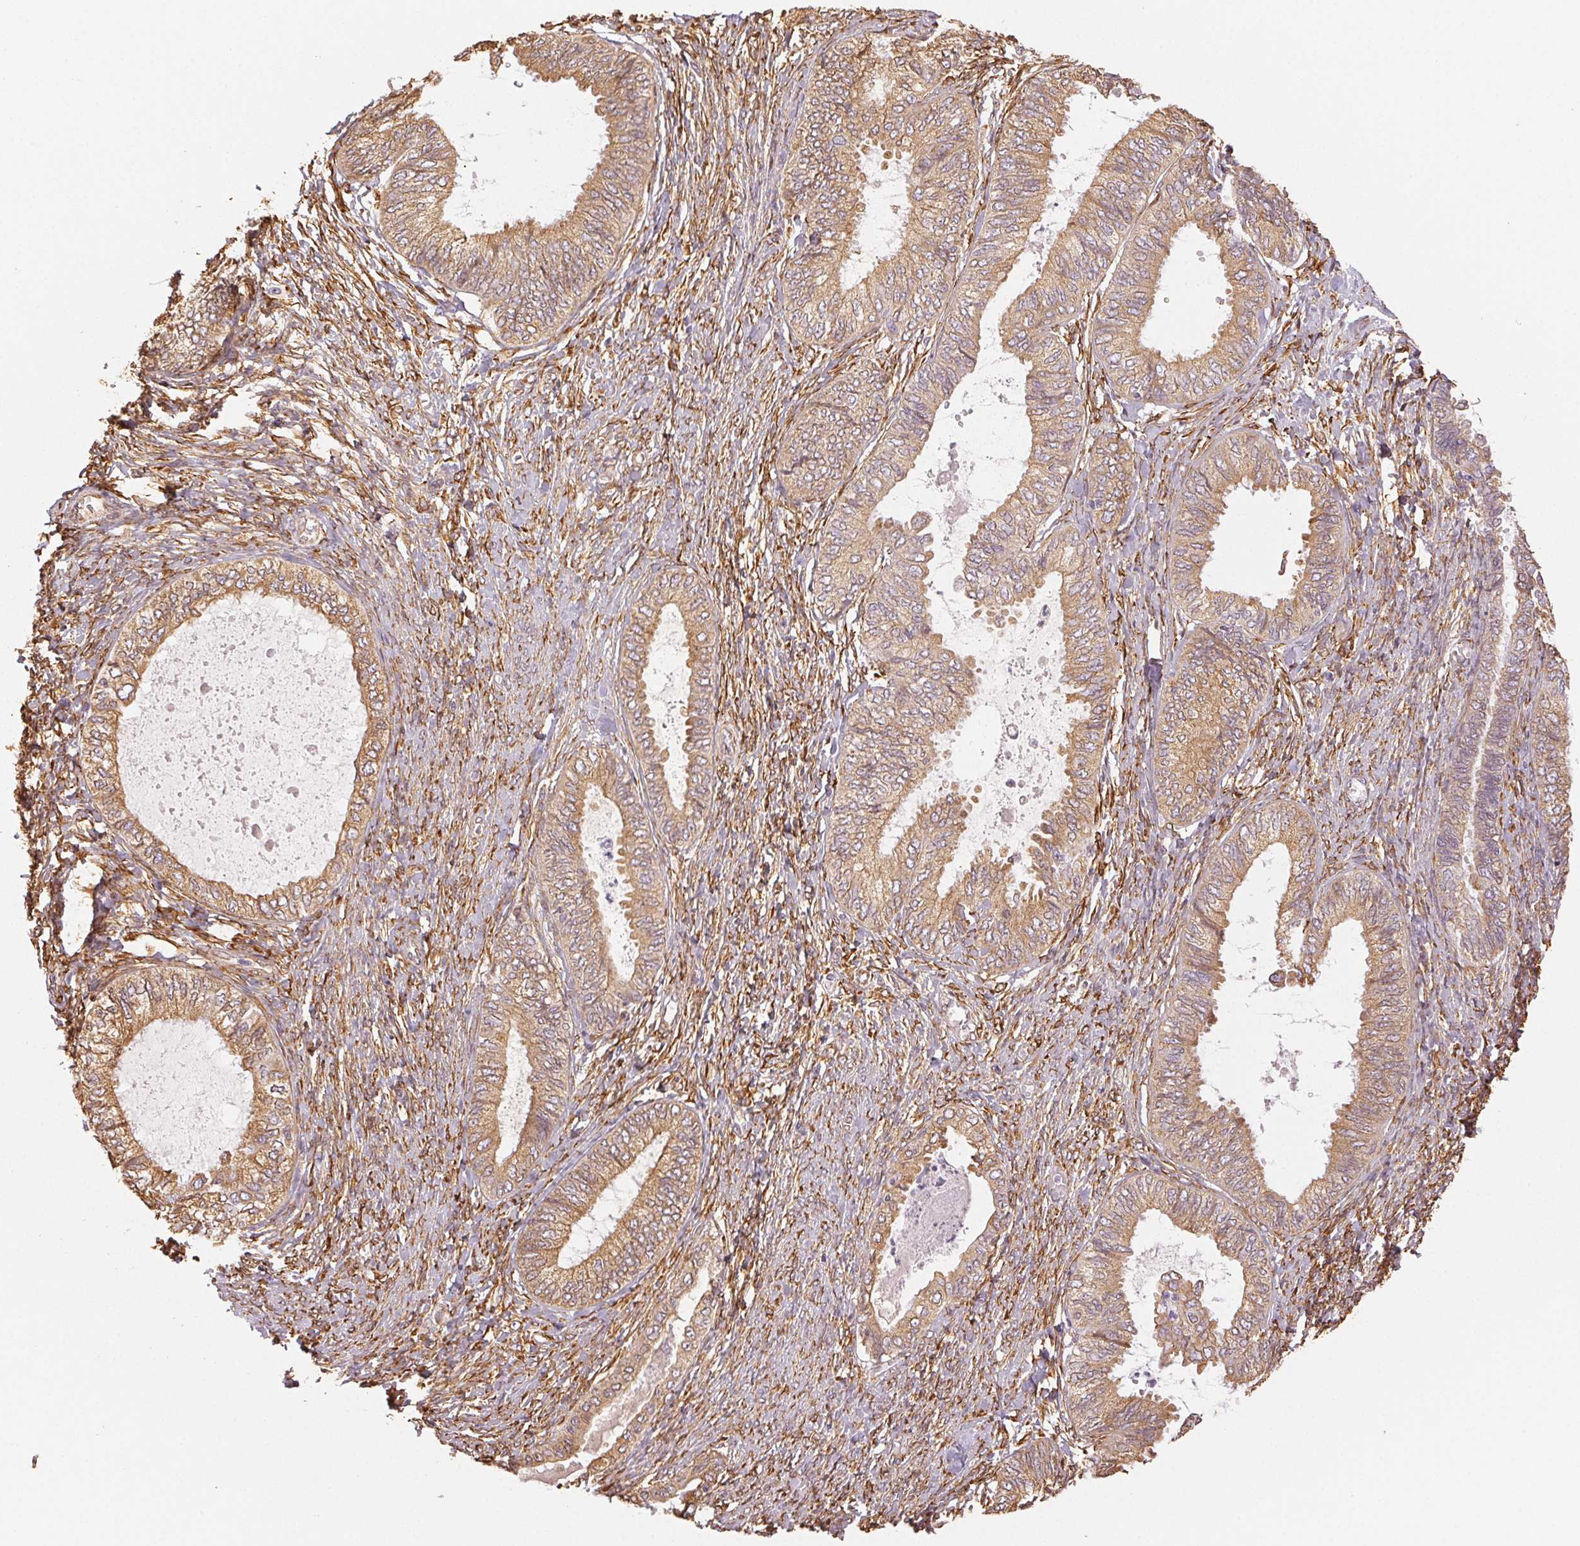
{"staining": {"intensity": "moderate", "quantity": ">75%", "location": "cytoplasmic/membranous"}, "tissue": "ovarian cancer", "cell_type": "Tumor cells", "image_type": "cancer", "snomed": [{"axis": "morphology", "description": "Carcinoma, endometroid"}, {"axis": "topography", "description": "Ovary"}], "caption": "Ovarian cancer stained with a brown dye demonstrates moderate cytoplasmic/membranous positive expression in about >75% of tumor cells.", "gene": "RCN3", "patient": {"sex": "female", "age": 70}}